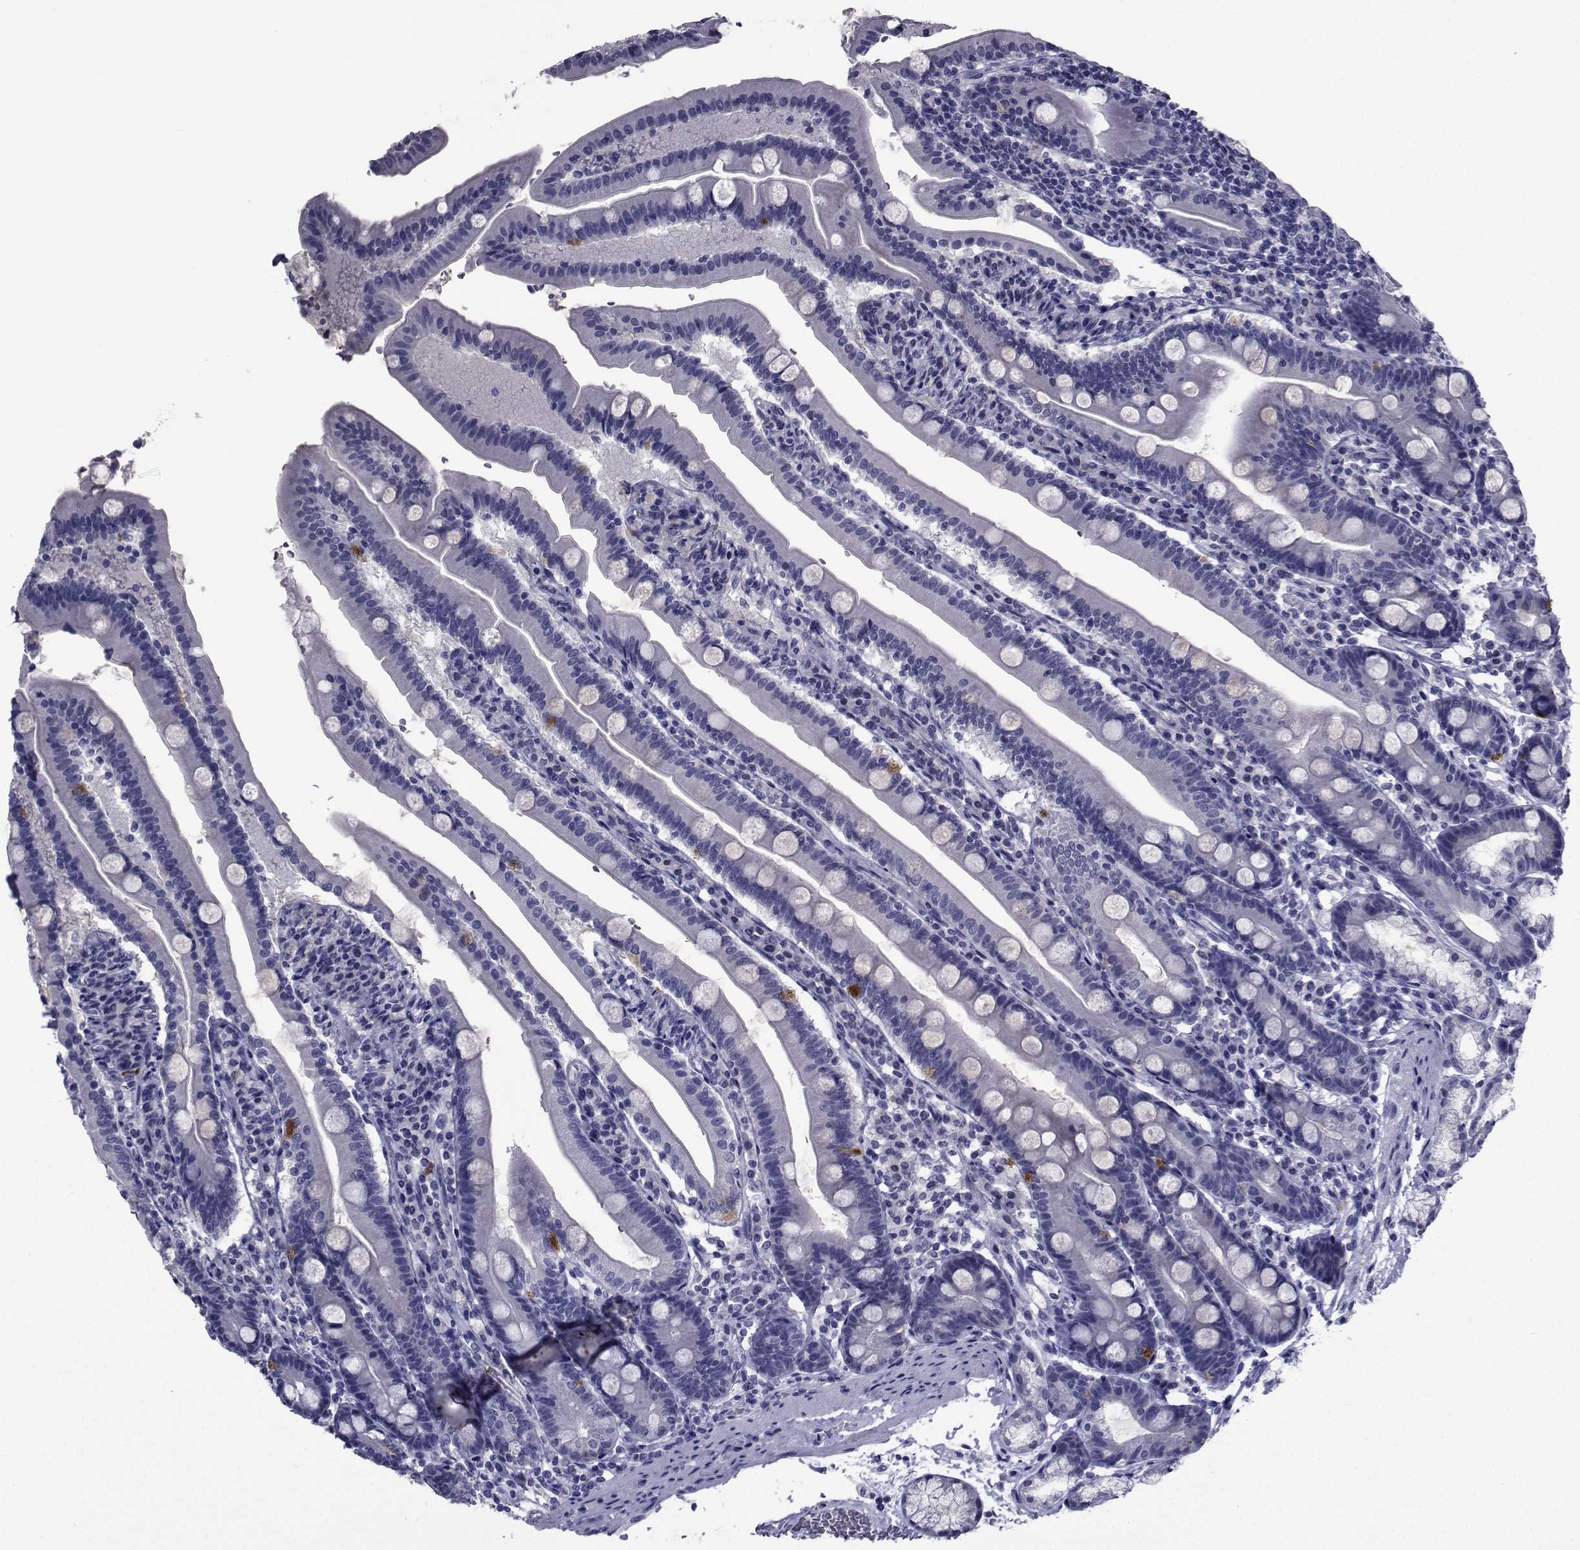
{"staining": {"intensity": "negative", "quantity": "none", "location": "none"}, "tissue": "duodenum", "cell_type": "Glandular cells", "image_type": "normal", "snomed": [{"axis": "morphology", "description": "Normal tissue, NOS"}, {"axis": "topography", "description": "Duodenum"}], "caption": "This histopathology image is of benign duodenum stained with immunohistochemistry (IHC) to label a protein in brown with the nuclei are counter-stained blue. There is no staining in glandular cells. The staining was performed using DAB to visualize the protein expression in brown, while the nuclei were stained in blue with hematoxylin (Magnification: 20x).", "gene": "SEMA5B", "patient": {"sex": "female", "age": 67}}